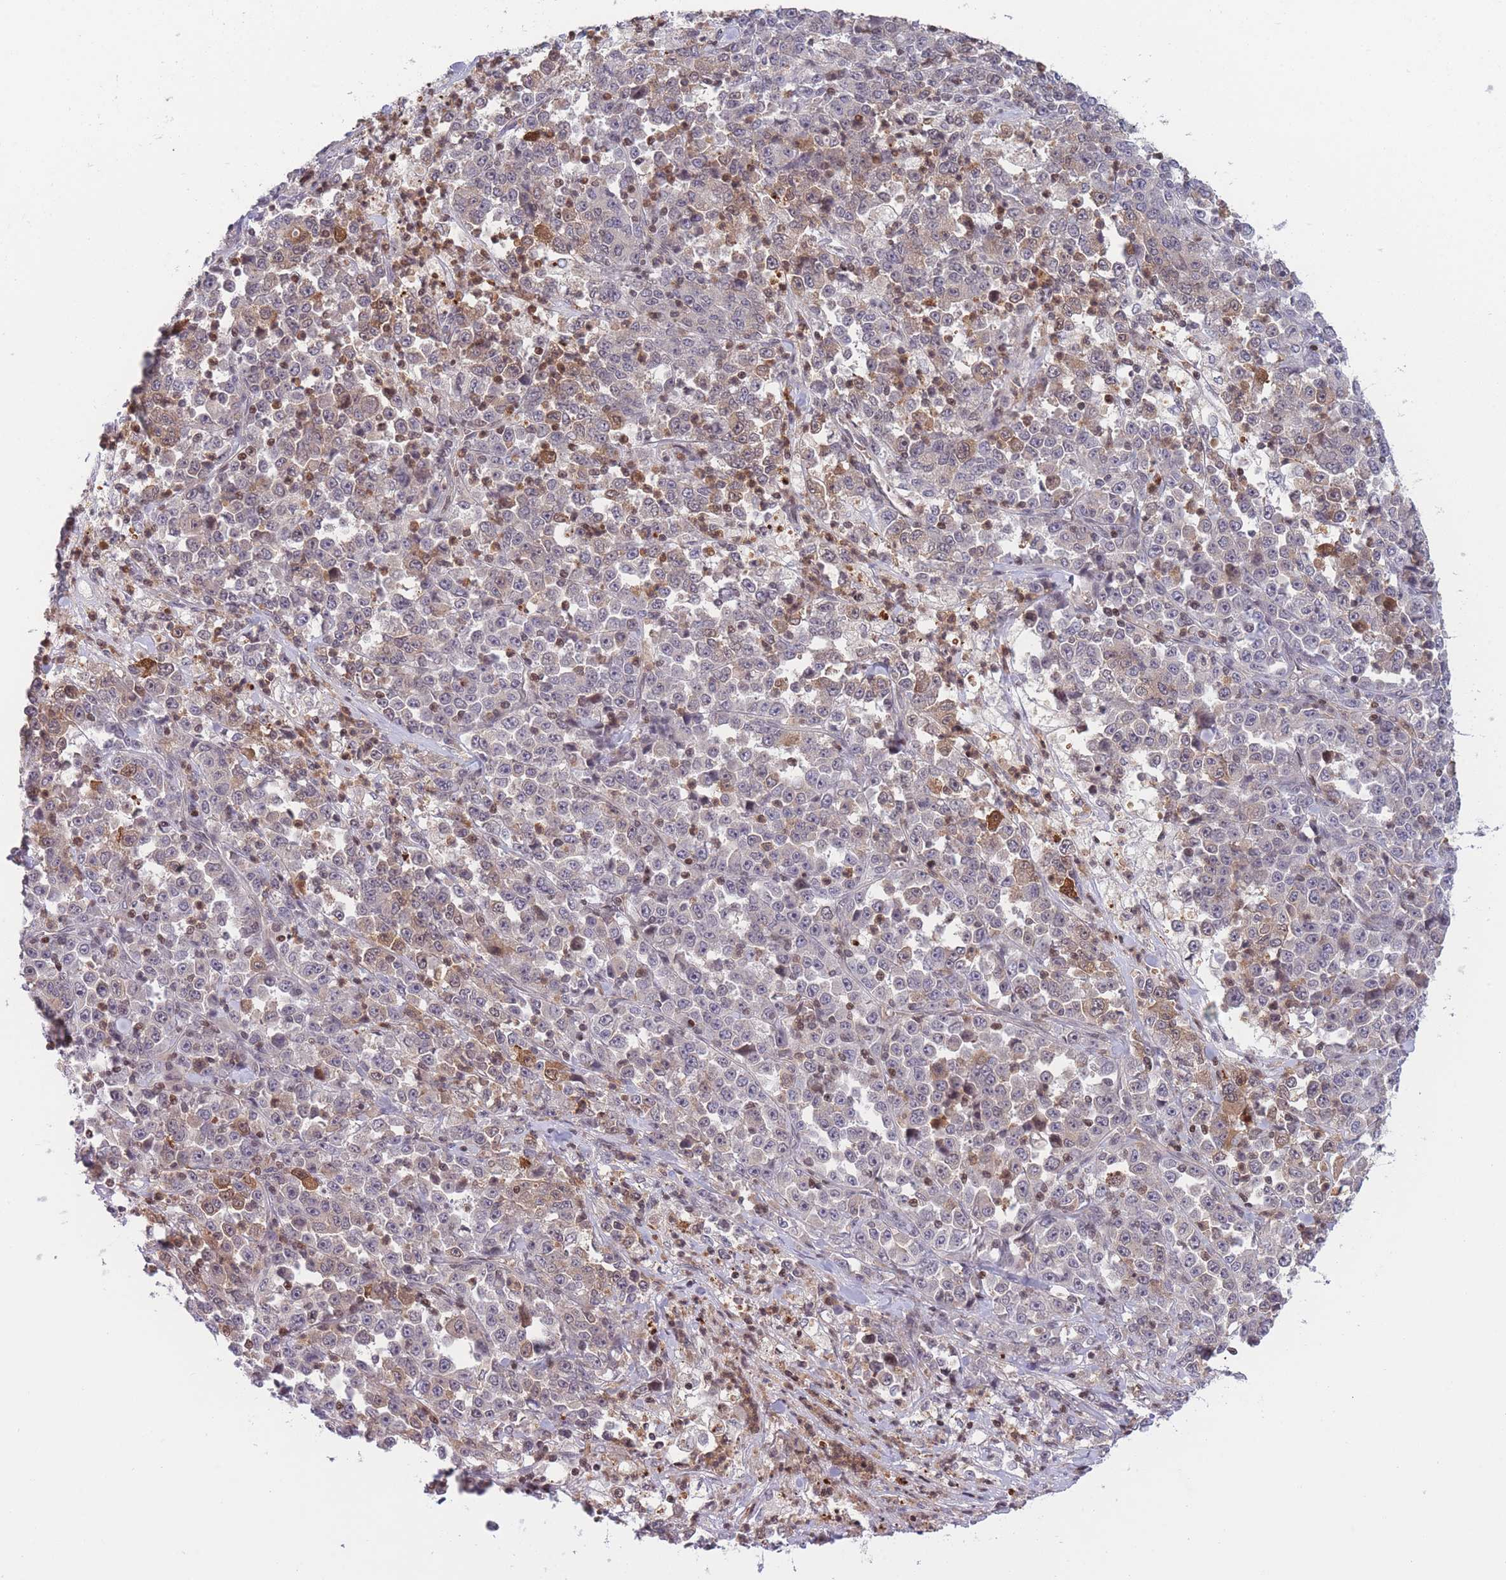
{"staining": {"intensity": "negative", "quantity": "none", "location": "none"}, "tissue": "stomach cancer", "cell_type": "Tumor cells", "image_type": "cancer", "snomed": [{"axis": "morphology", "description": "Normal tissue, NOS"}, {"axis": "morphology", "description": "Adenocarcinoma, NOS"}, {"axis": "topography", "description": "Stomach, upper"}, {"axis": "topography", "description": "Stomach"}], "caption": "A high-resolution image shows immunohistochemistry staining of adenocarcinoma (stomach), which shows no significant expression in tumor cells.", "gene": "SLC35F5", "patient": {"sex": "male", "age": 59}}